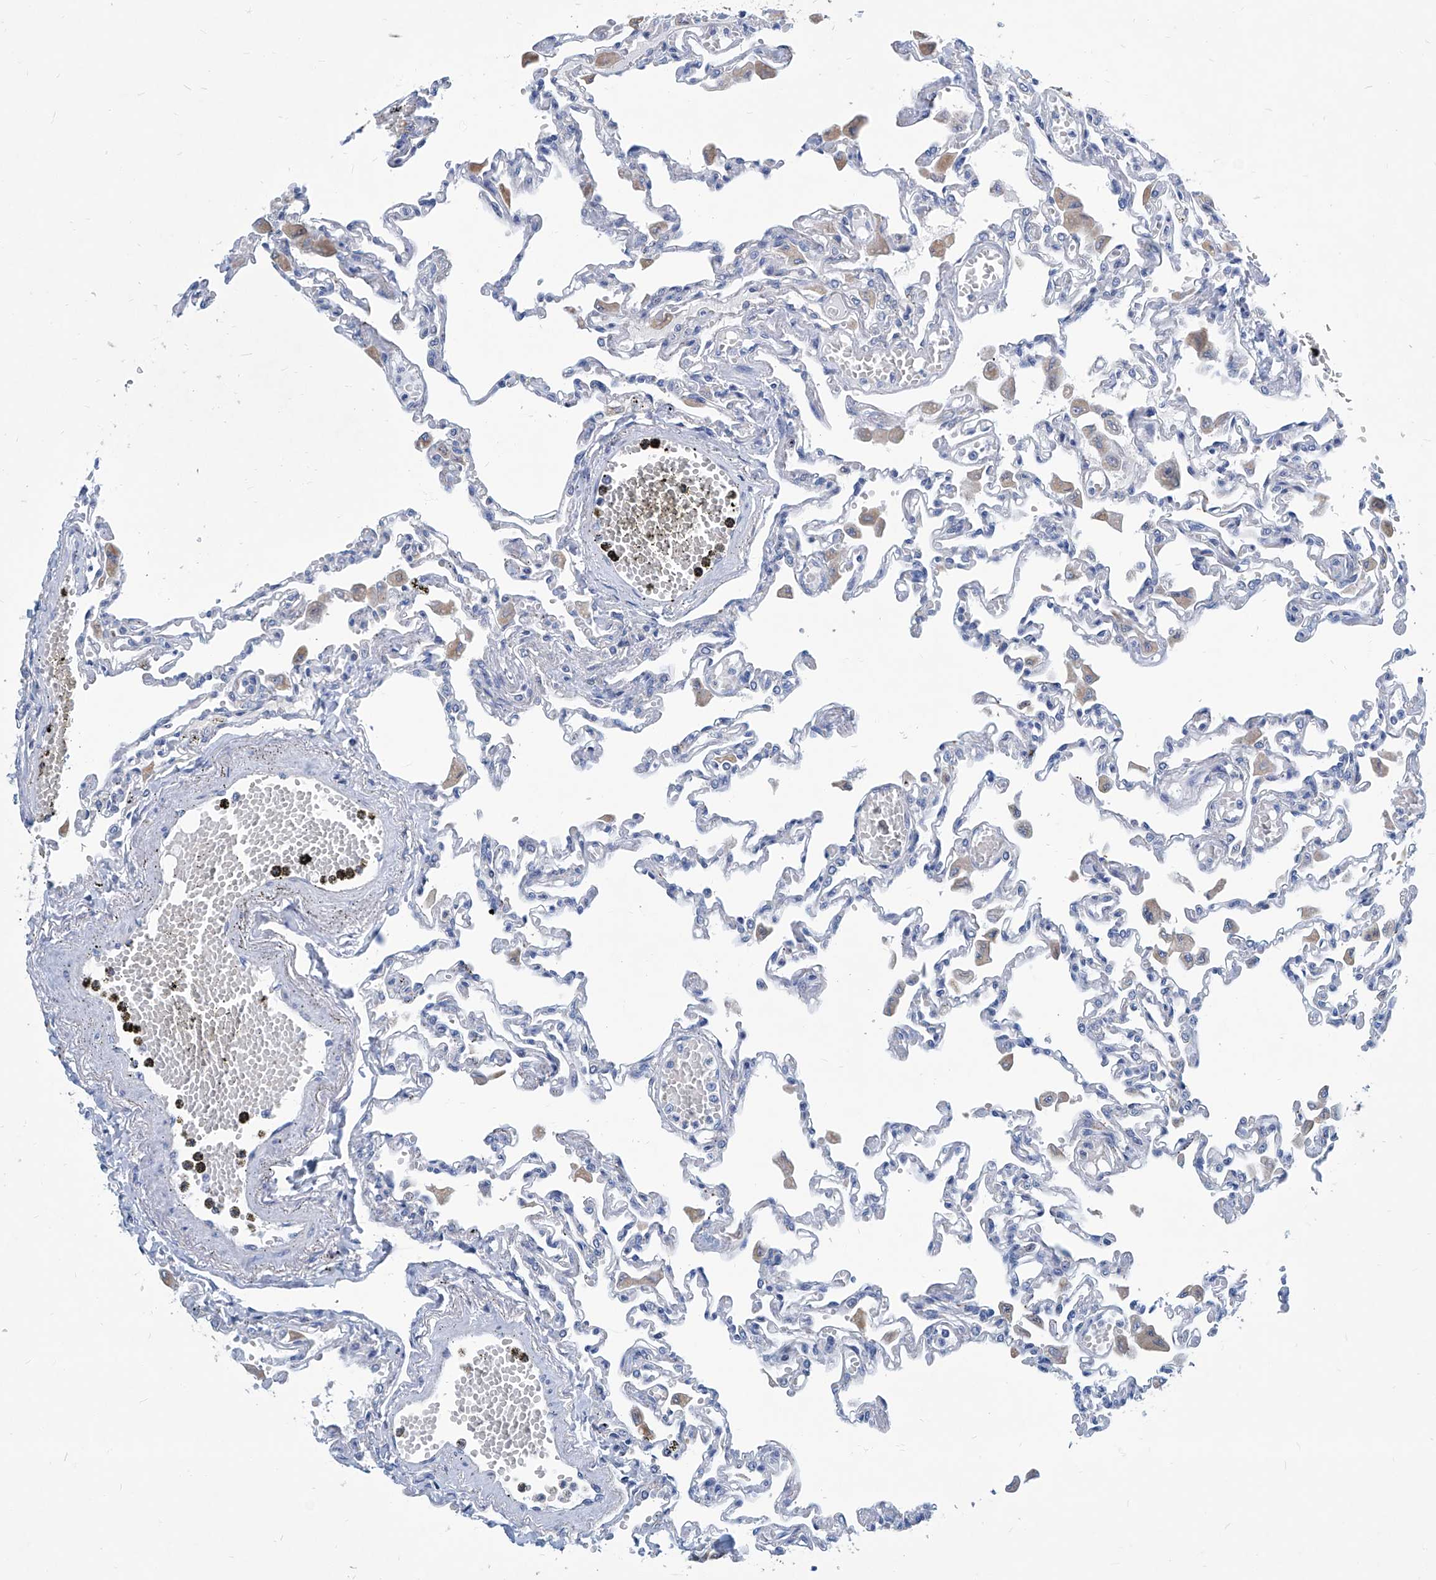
{"staining": {"intensity": "moderate", "quantity": "<25%", "location": "cytoplasmic/membranous"}, "tissue": "lung", "cell_type": "Alveolar cells", "image_type": "normal", "snomed": [{"axis": "morphology", "description": "Normal tissue, NOS"}, {"axis": "topography", "description": "Bronchus"}, {"axis": "topography", "description": "Lung"}], "caption": "IHC (DAB) staining of benign lung displays moderate cytoplasmic/membranous protein staining in approximately <25% of alveolar cells. Using DAB (3,3'-diaminobenzidine) (brown) and hematoxylin (blue) stains, captured at high magnification using brightfield microscopy.", "gene": "ZNF519", "patient": {"sex": "female", "age": 49}}